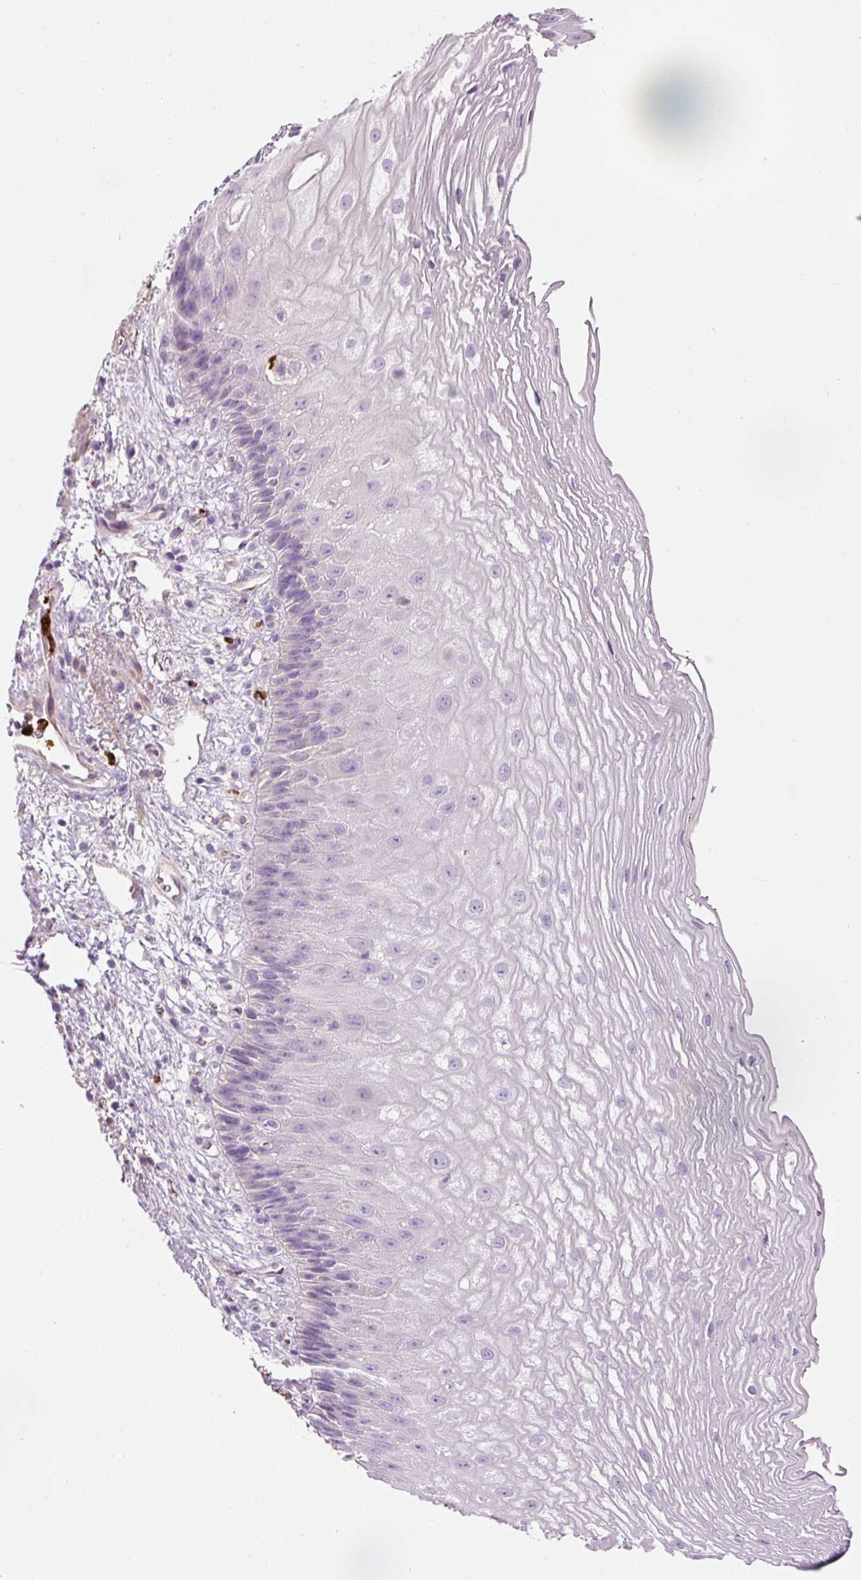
{"staining": {"intensity": "negative", "quantity": "none", "location": "none"}, "tissue": "esophagus", "cell_type": "Squamous epithelial cells", "image_type": "normal", "snomed": [{"axis": "morphology", "description": "Normal tissue, NOS"}, {"axis": "topography", "description": "Esophagus"}], "caption": "This is an immunohistochemistry (IHC) photomicrograph of normal esophagus. There is no staining in squamous epithelial cells.", "gene": "MAP3K3", "patient": {"sex": "male", "age": 60}}